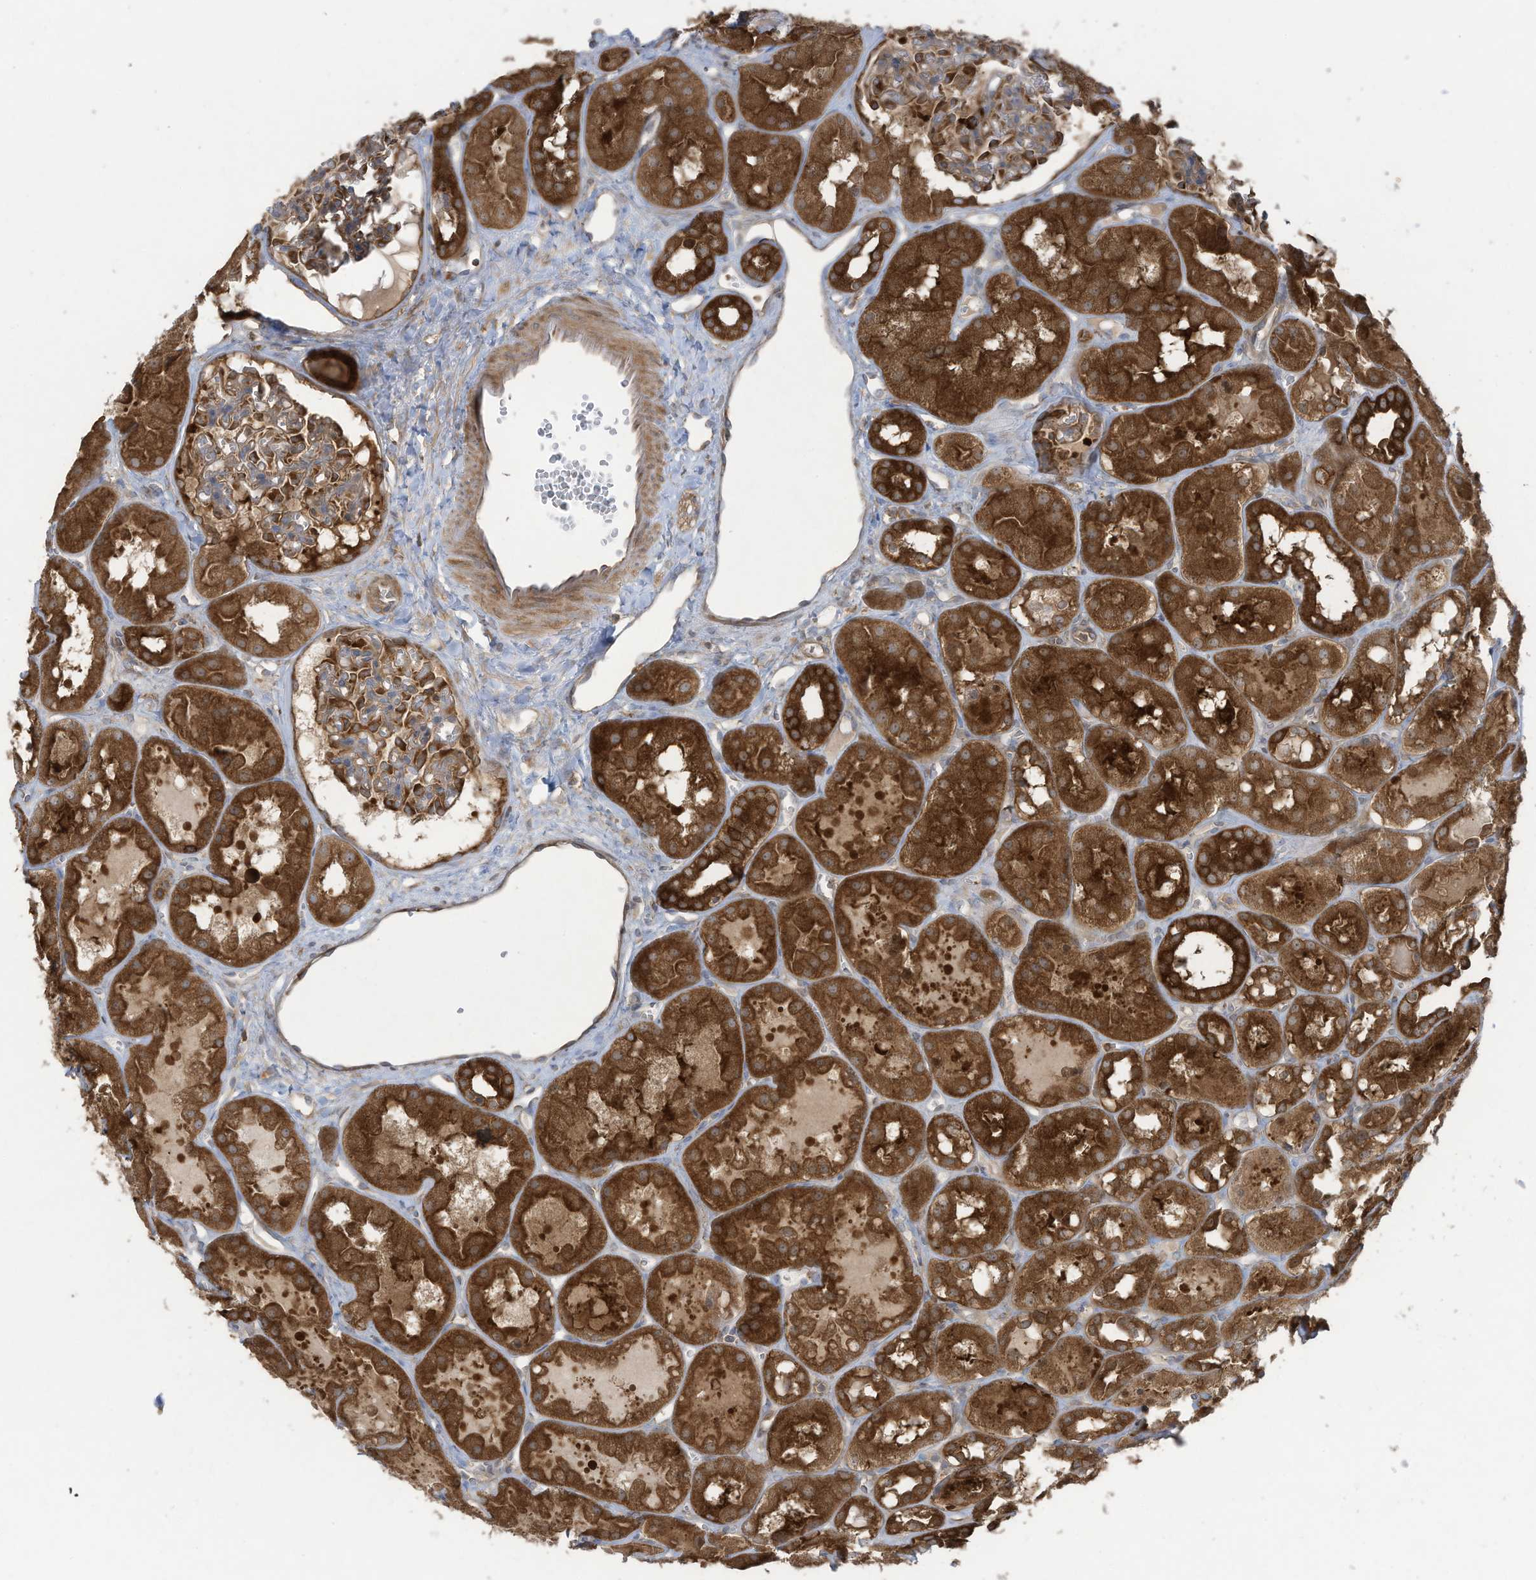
{"staining": {"intensity": "moderate", "quantity": "<25%", "location": "cytoplasmic/membranous"}, "tissue": "kidney", "cell_type": "Cells in glomeruli", "image_type": "normal", "snomed": [{"axis": "morphology", "description": "Normal tissue, NOS"}, {"axis": "topography", "description": "Kidney"}], "caption": "Immunohistochemistry of normal kidney demonstrates low levels of moderate cytoplasmic/membranous staining in about <25% of cells in glomeruli.", "gene": "OLA1", "patient": {"sex": "male", "age": 16}}